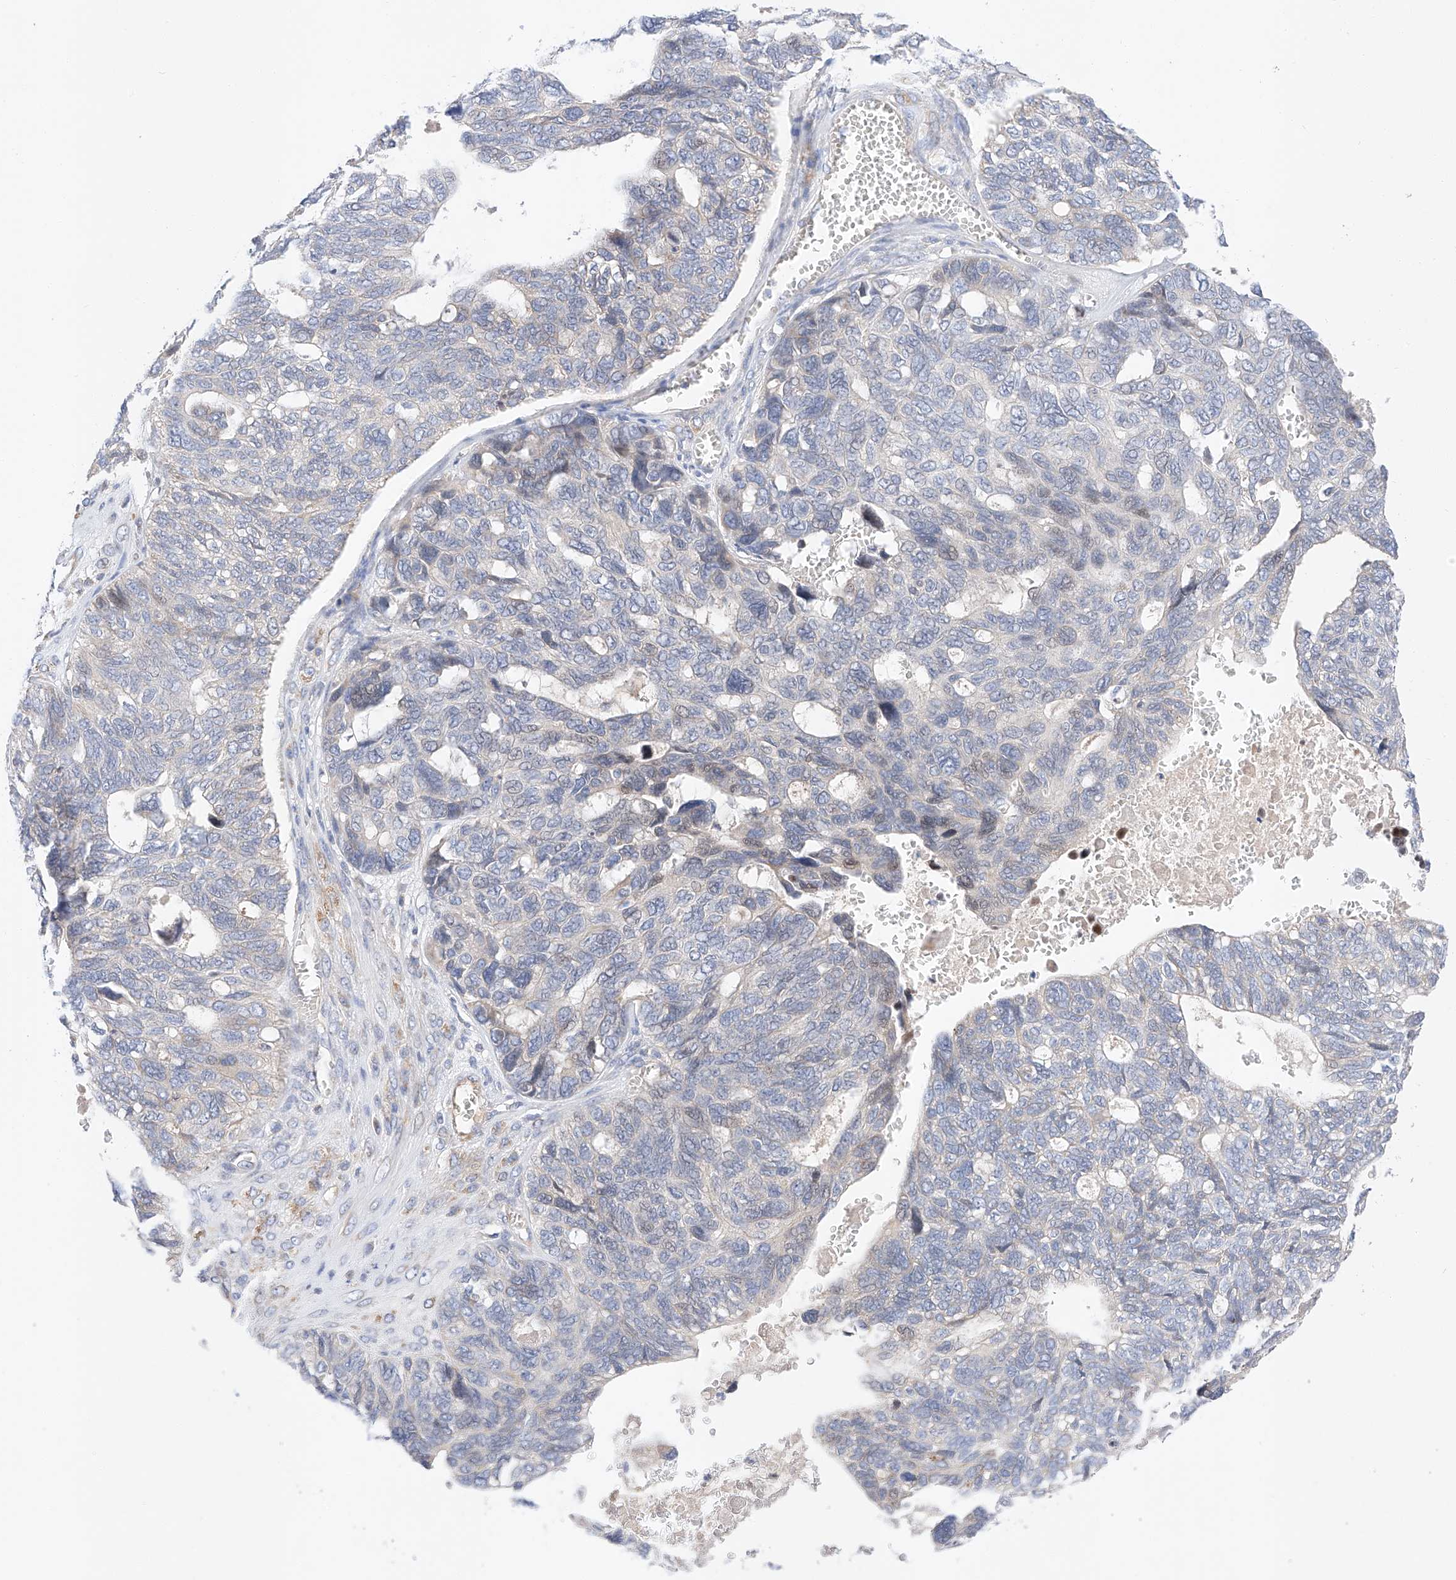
{"staining": {"intensity": "negative", "quantity": "none", "location": "none"}, "tissue": "ovarian cancer", "cell_type": "Tumor cells", "image_type": "cancer", "snomed": [{"axis": "morphology", "description": "Cystadenocarcinoma, serous, NOS"}, {"axis": "topography", "description": "Ovary"}], "caption": "Immunohistochemical staining of human ovarian cancer shows no significant positivity in tumor cells.", "gene": "C6orf118", "patient": {"sex": "female", "age": 79}}